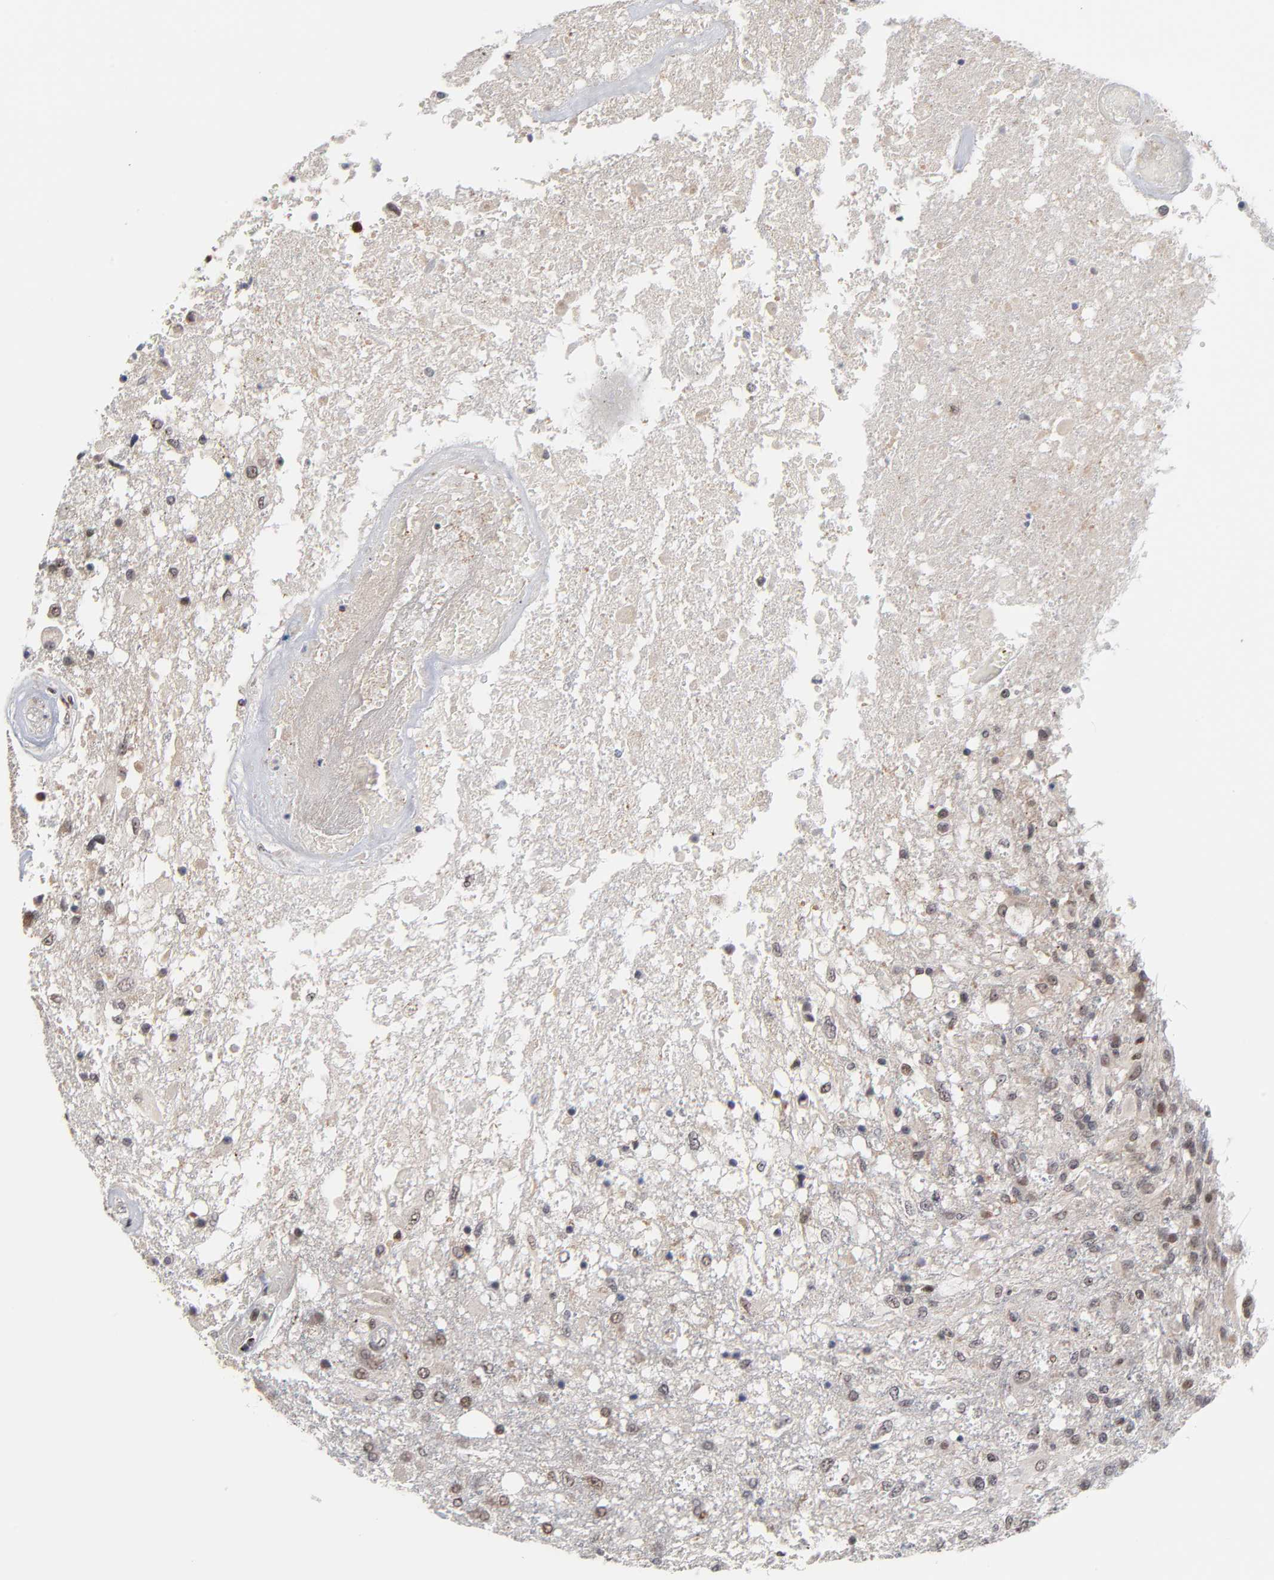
{"staining": {"intensity": "weak", "quantity": "25%-75%", "location": "nuclear"}, "tissue": "glioma", "cell_type": "Tumor cells", "image_type": "cancer", "snomed": [{"axis": "morphology", "description": "Glioma, malignant, High grade"}, {"axis": "topography", "description": "Cerebral cortex"}], "caption": "The micrograph demonstrates staining of glioma, revealing weak nuclear protein staining (brown color) within tumor cells. (DAB (3,3'-diaminobenzidine) IHC with brightfield microscopy, high magnification).", "gene": "ZNF419", "patient": {"sex": "male", "age": 79}}